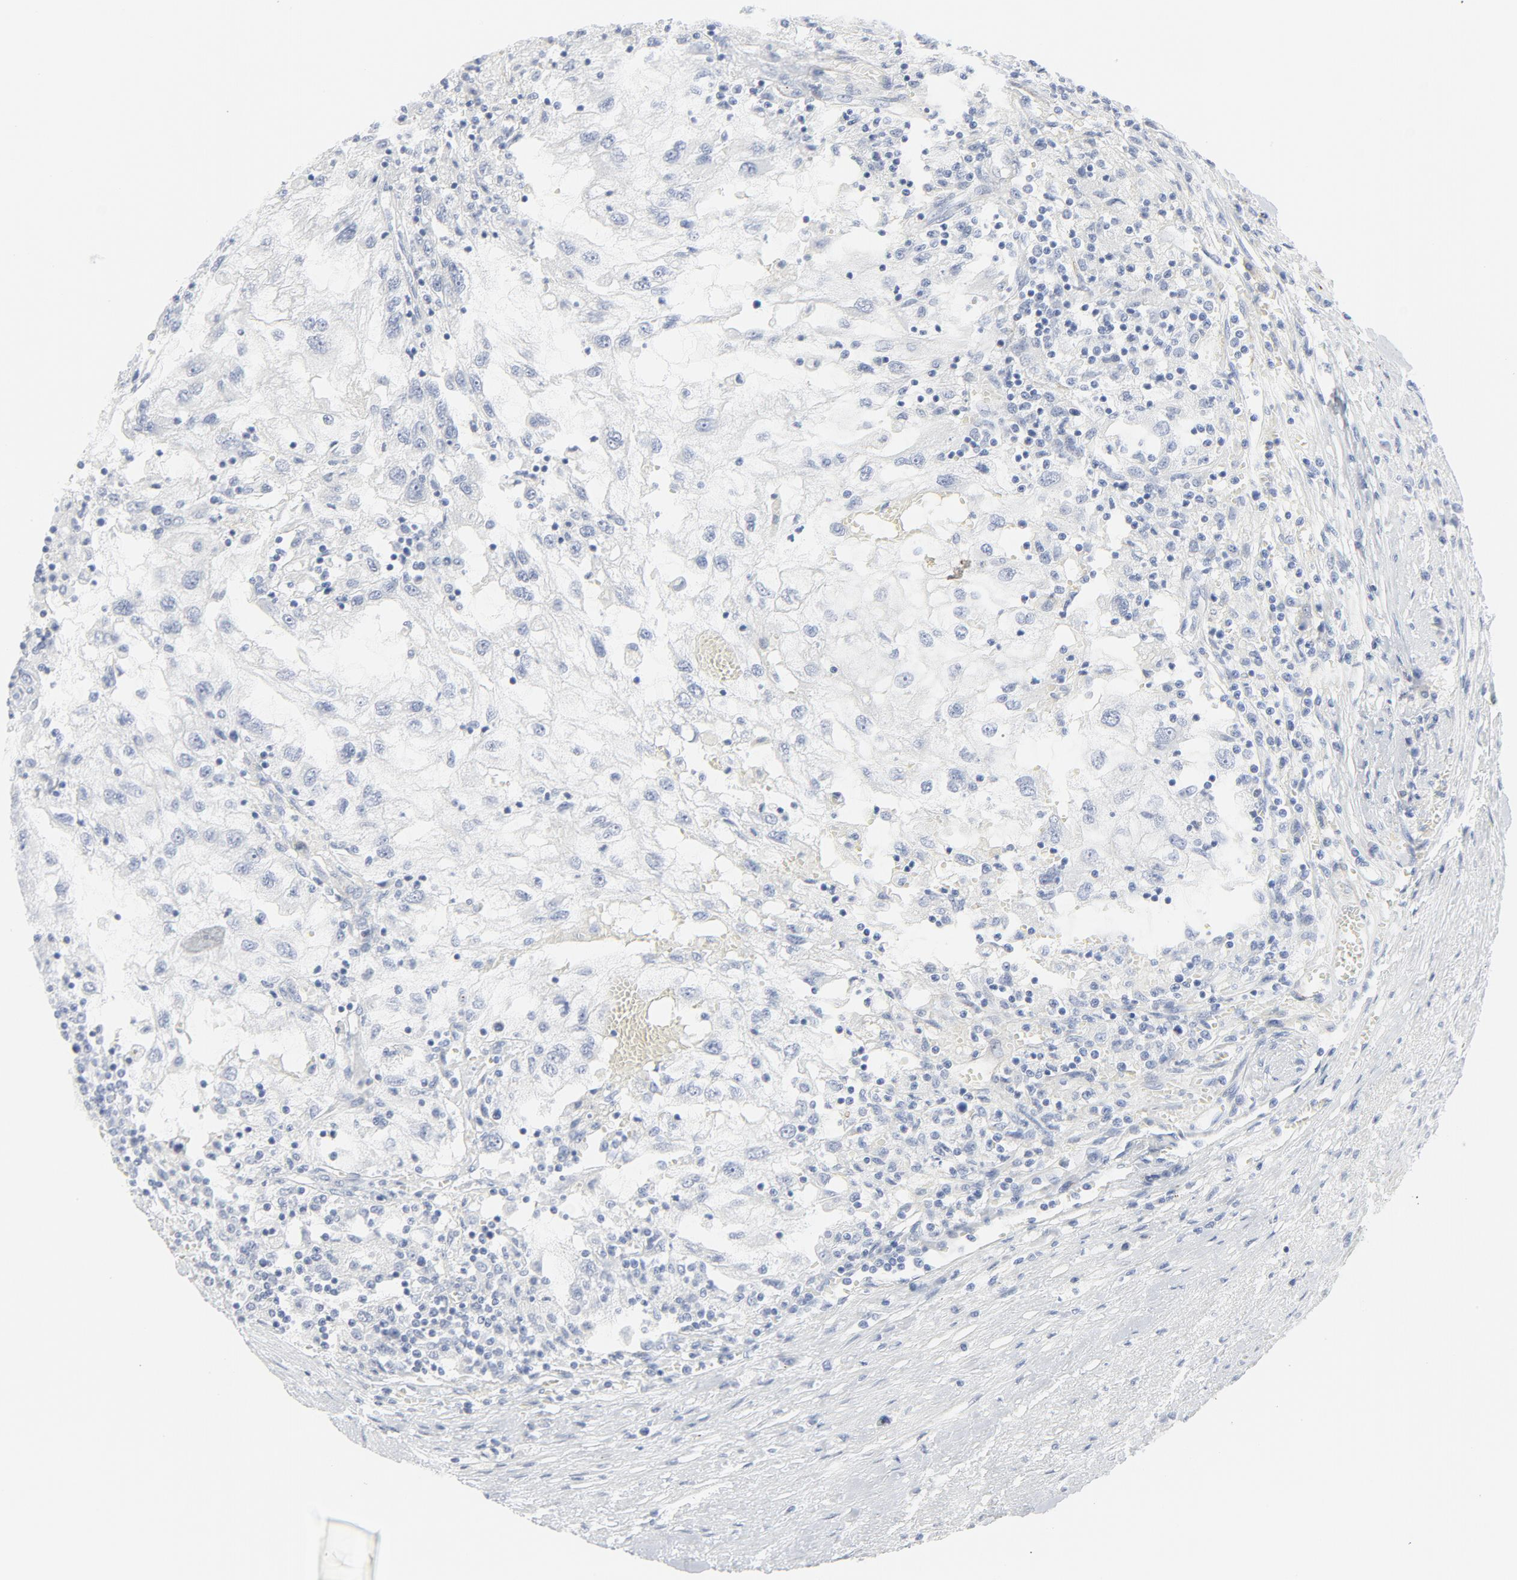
{"staining": {"intensity": "negative", "quantity": "none", "location": "none"}, "tissue": "renal cancer", "cell_type": "Tumor cells", "image_type": "cancer", "snomed": [{"axis": "morphology", "description": "Normal tissue, NOS"}, {"axis": "morphology", "description": "Adenocarcinoma, NOS"}, {"axis": "topography", "description": "Kidney"}], "caption": "This is an immunohistochemistry photomicrograph of renal adenocarcinoma. There is no staining in tumor cells.", "gene": "TUBB1", "patient": {"sex": "male", "age": 71}}